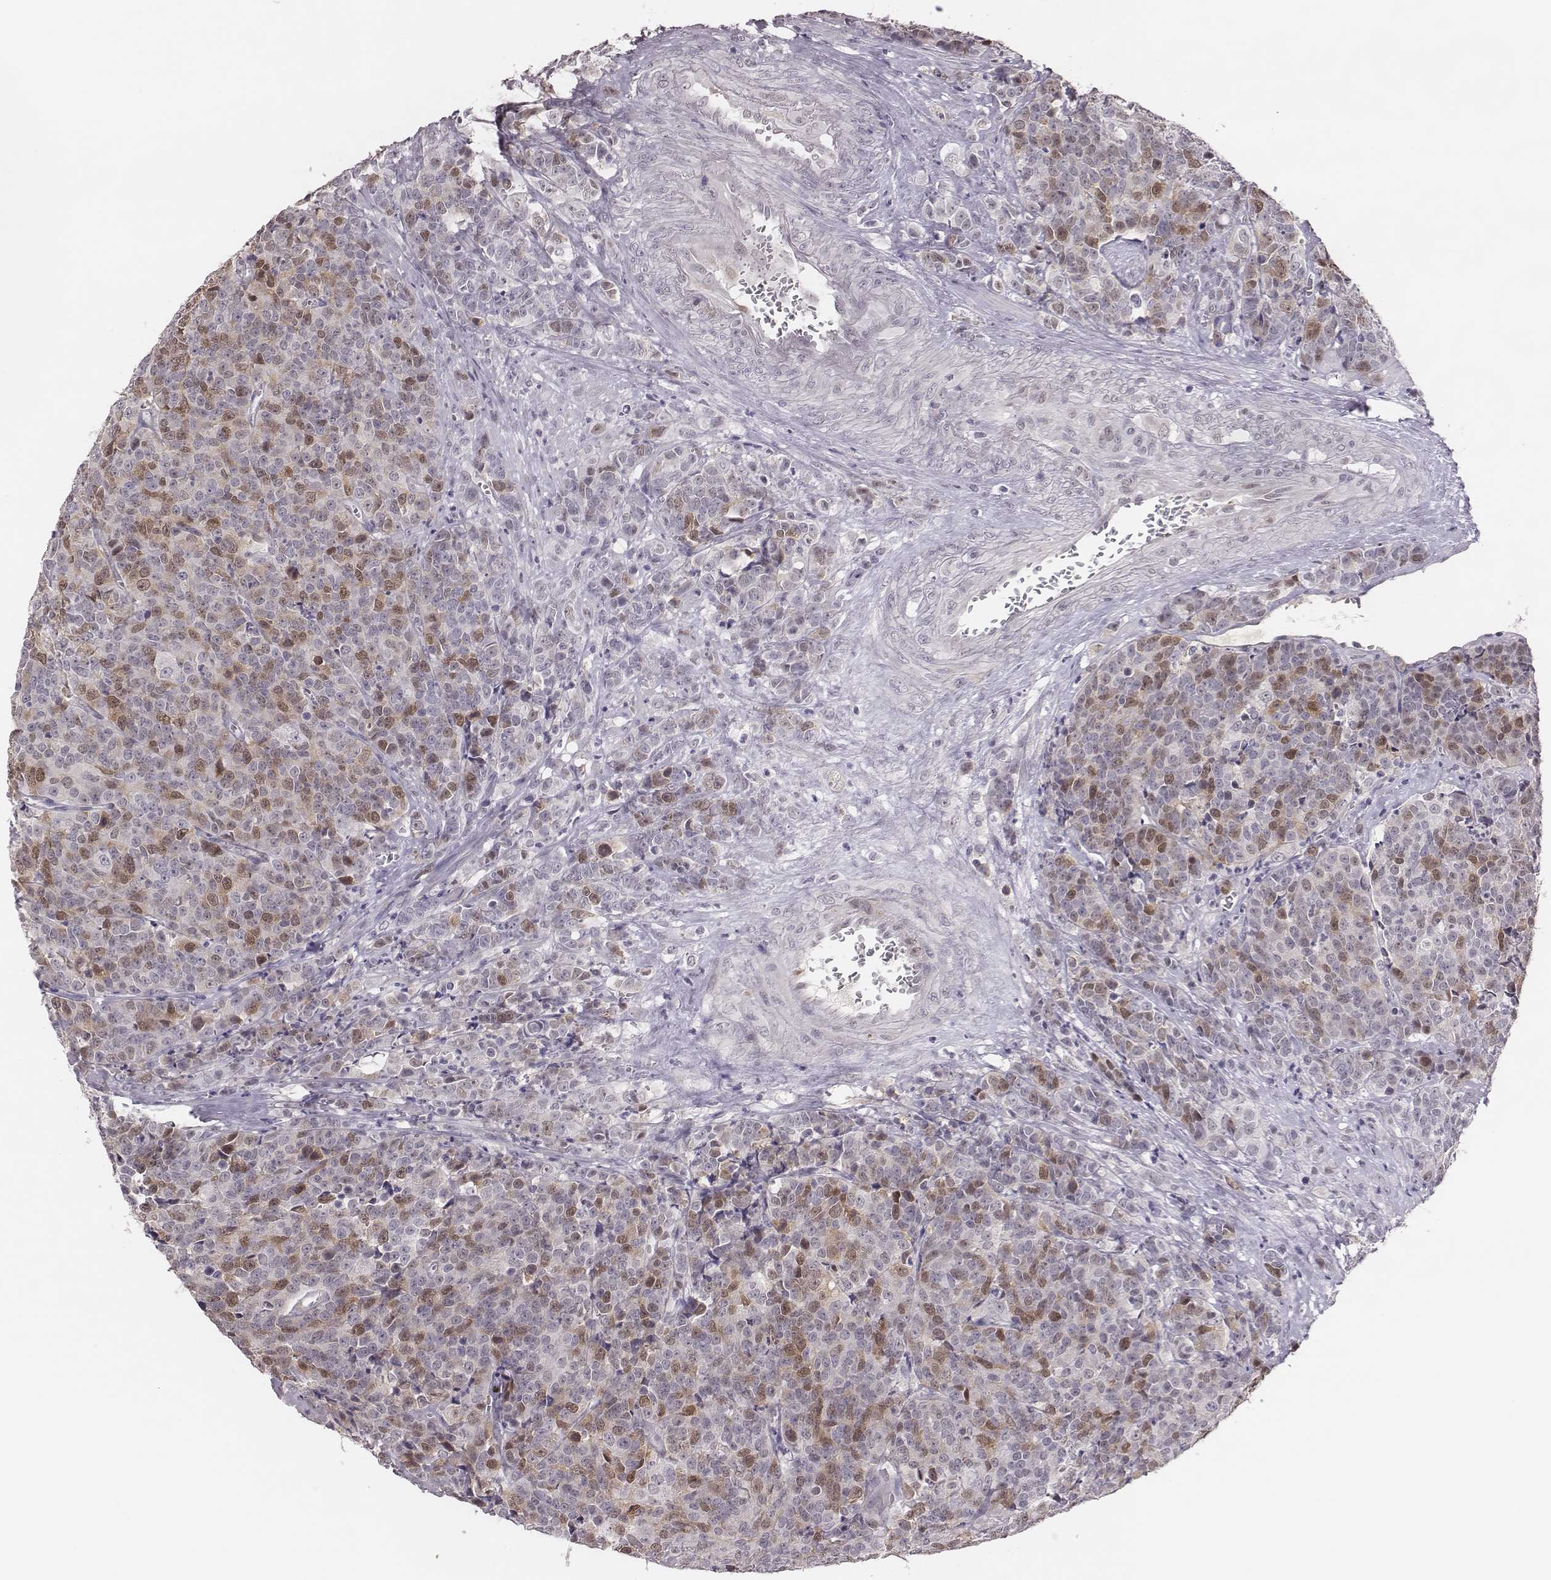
{"staining": {"intensity": "moderate", "quantity": "25%-75%", "location": "cytoplasmic/membranous,nuclear"}, "tissue": "prostate cancer", "cell_type": "Tumor cells", "image_type": "cancer", "snomed": [{"axis": "morphology", "description": "Adenocarcinoma, NOS"}, {"axis": "topography", "description": "Prostate"}], "caption": "Moderate cytoplasmic/membranous and nuclear staining for a protein is identified in approximately 25%-75% of tumor cells of prostate cancer (adenocarcinoma) using immunohistochemistry (IHC).", "gene": "PBK", "patient": {"sex": "male", "age": 67}}